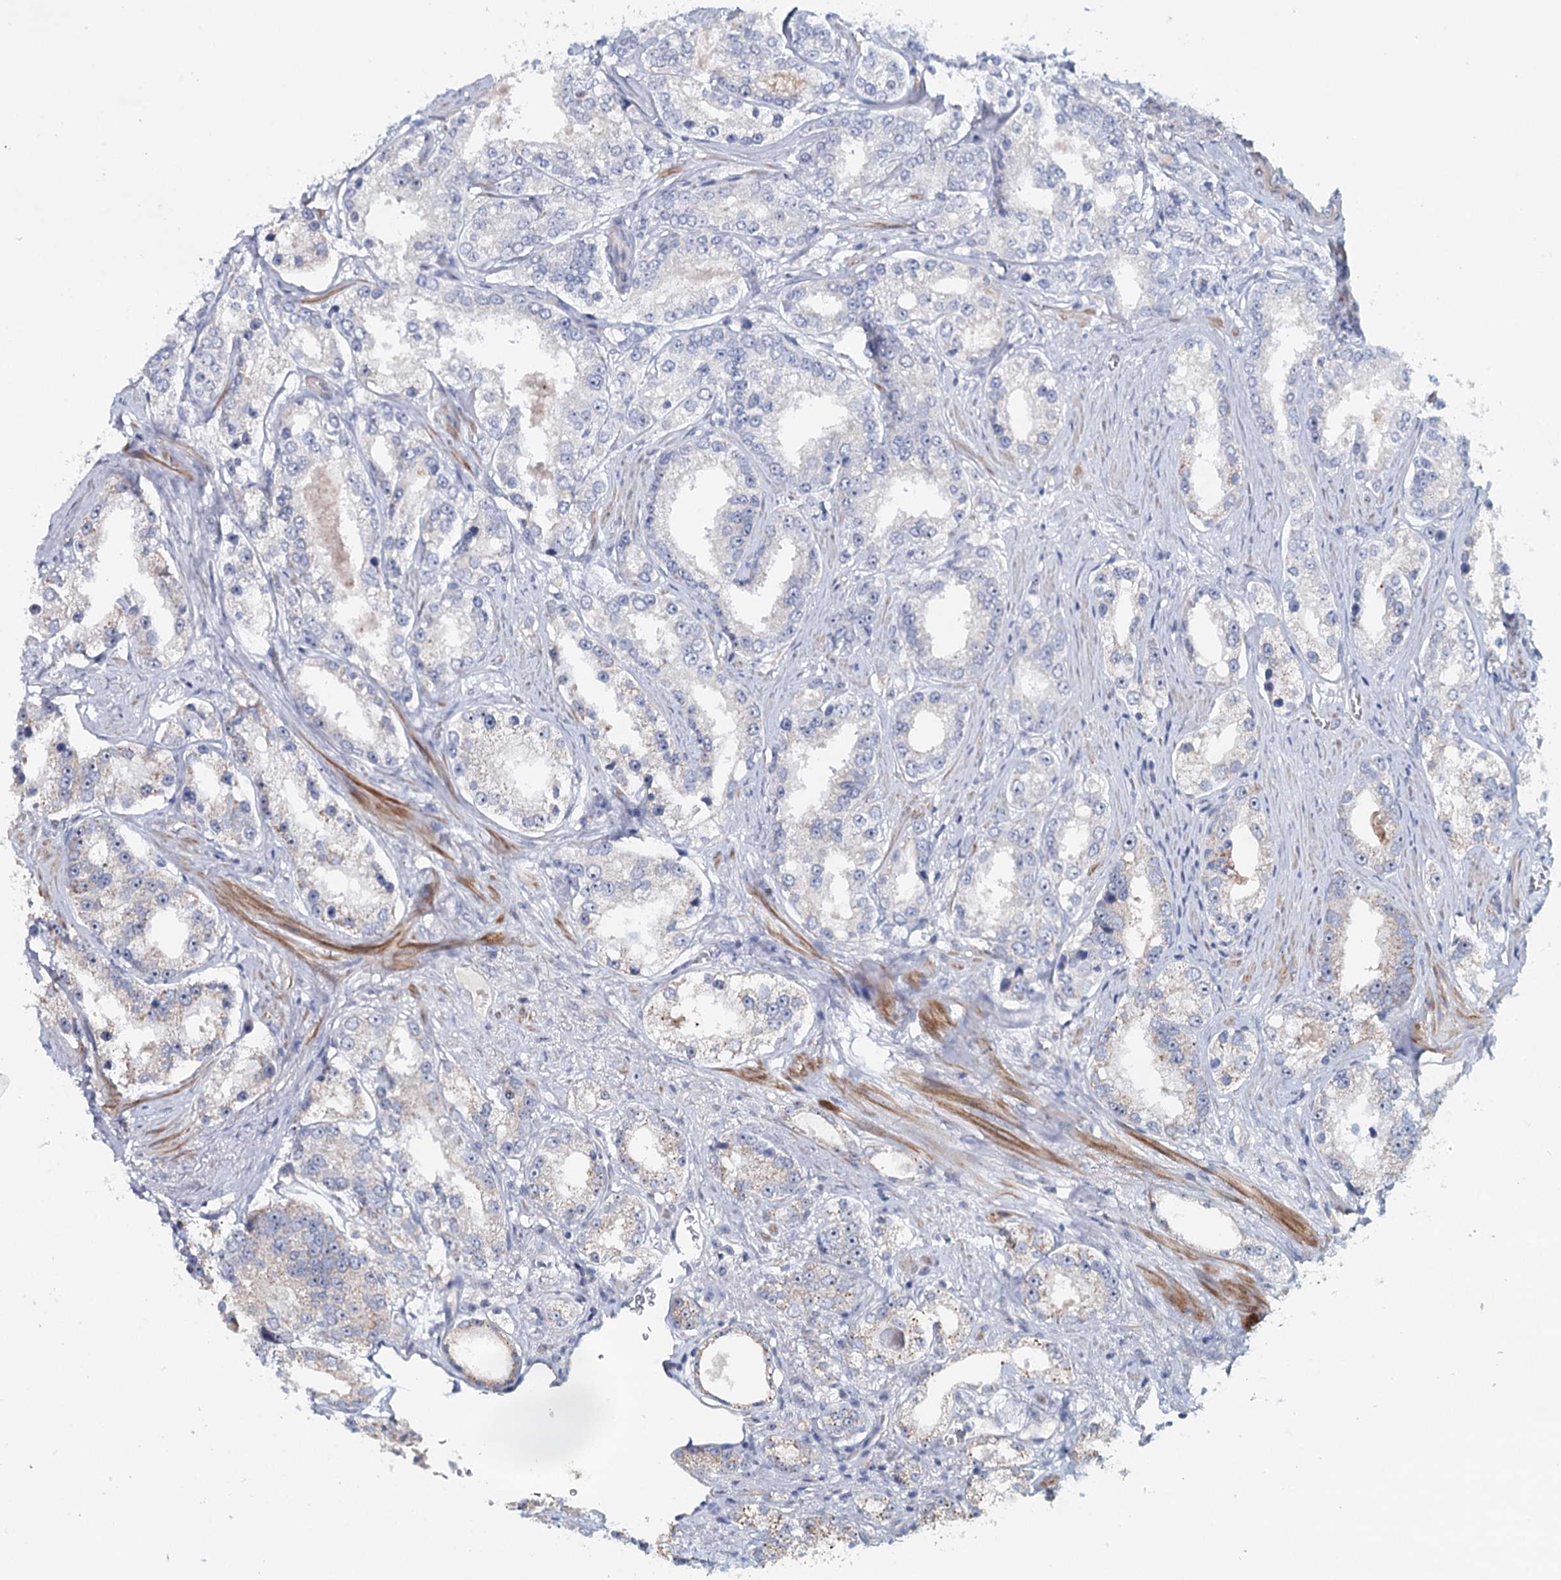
{"staining": {"intensity": "negative", "quantity": "none", "location": "none"}, "tissue": "prostate cancer", "cell_type": "Tumor cells", "image_type": "cancer", "snomed": [{"axis": "morphology", "description": "Normal tissue, NOS"}, {"axis": "morphology", "description": "Adenocarcinoma, High grade"}, {"axis": "topography", "description": "Prostate"}], "caption": "IHC image of neoplastic tissue: human adenocarcinoma (high-grade) (prostate) stained with DAB shows no significant protein positivity in tumor cells.", "gene": "RBM43", "patient": {"sex": "male", "age": 83}}